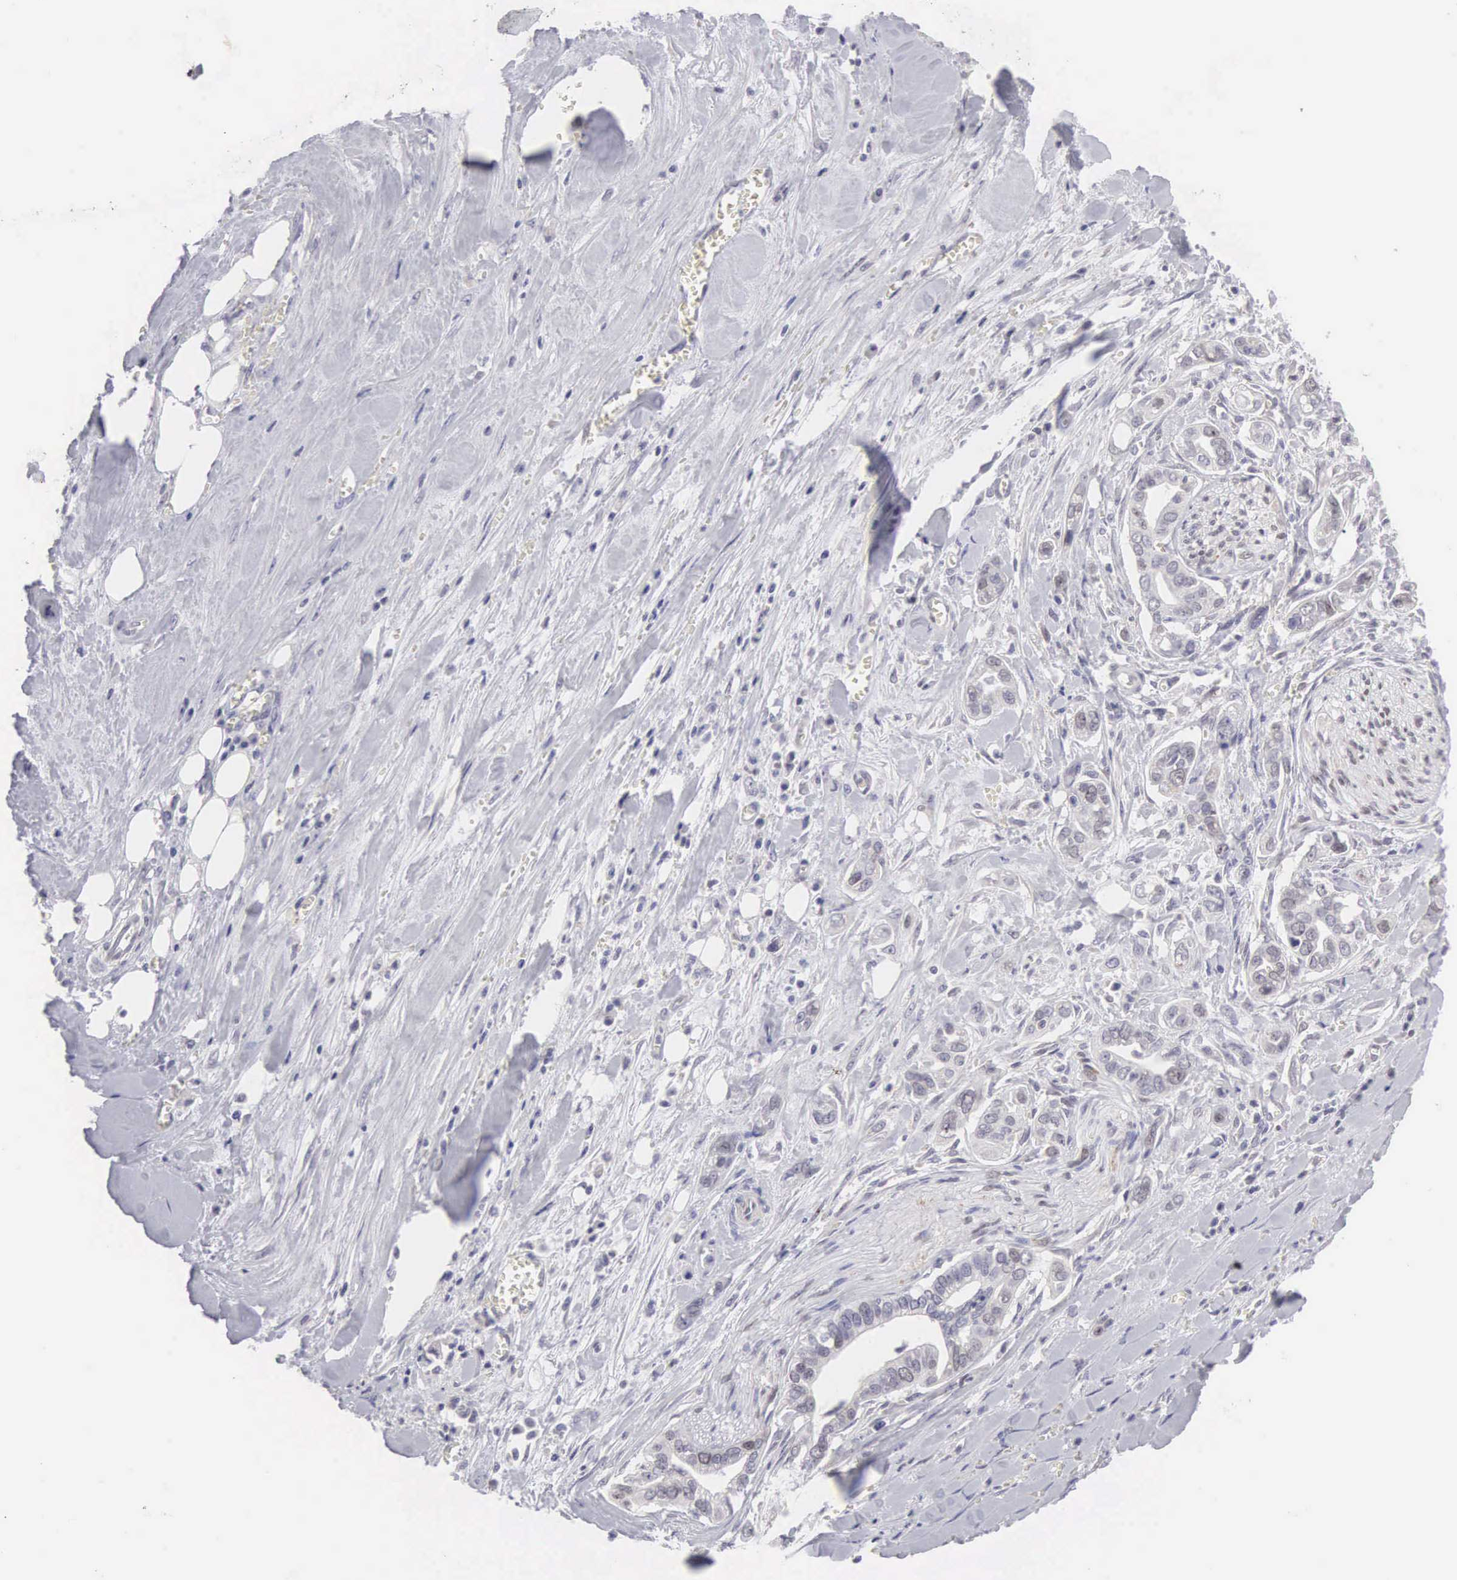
{"staining": {"intensity": "negative", "quantity": "none", "location": "none"}, "tissue": "pancreatic cancer", "cell_type": "Tumor cells", "image_type": "cancer", "snomed": [{"axis": "morphology", "description": "Adenocarcinoma, NOS"}, {"axis": "topography", "description": "Pancreas"}], "caption": "Protein analysis of pancreatic cancer reveals no significant expression in tumor cells.", "gene": "SOX11", "patient": {"sex": "male", "age": 69}}